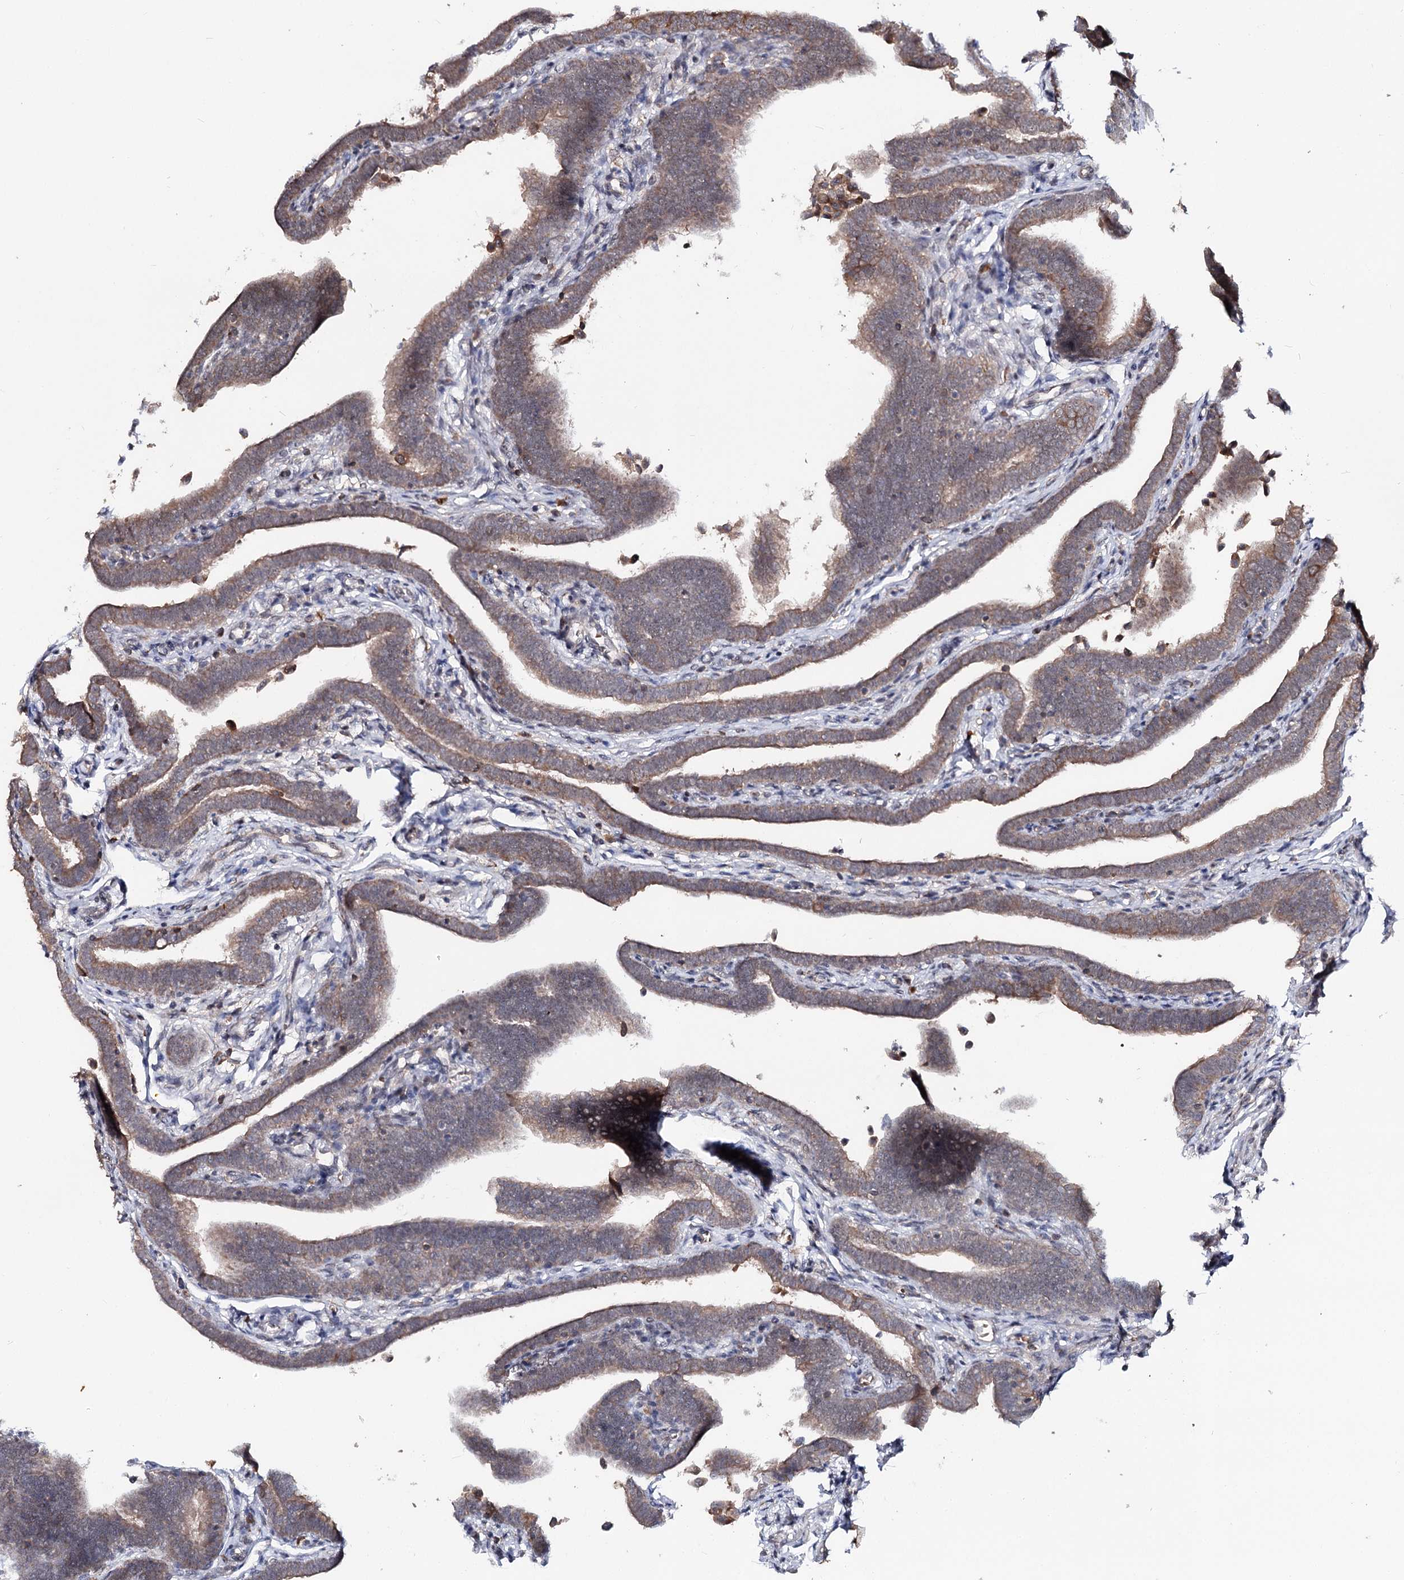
{"staining": {"intensity": "moderate", "quantity": "25%-75%", "location": "cytoplasmic/membranous"}, "tissue": "fallopian tube", "cell_type": "Glandular cells", "image_type": "normal", "snomed": [{"axis": "morphology", "description": "Normal tissue, NOS"}, {"axis": "topography", "description": "Fallopian tube"}], "caption": "Immunohistochemical staining of normal fallopian tube reveals moderate cytoplasmic/membranous protein expression in about 25%-75% of glandular cells. (DAB = brown stain, brightfield microscopy at high magnification).", "gene": "MSANTD2", "patient": {"sex": "female", "age": 36}}